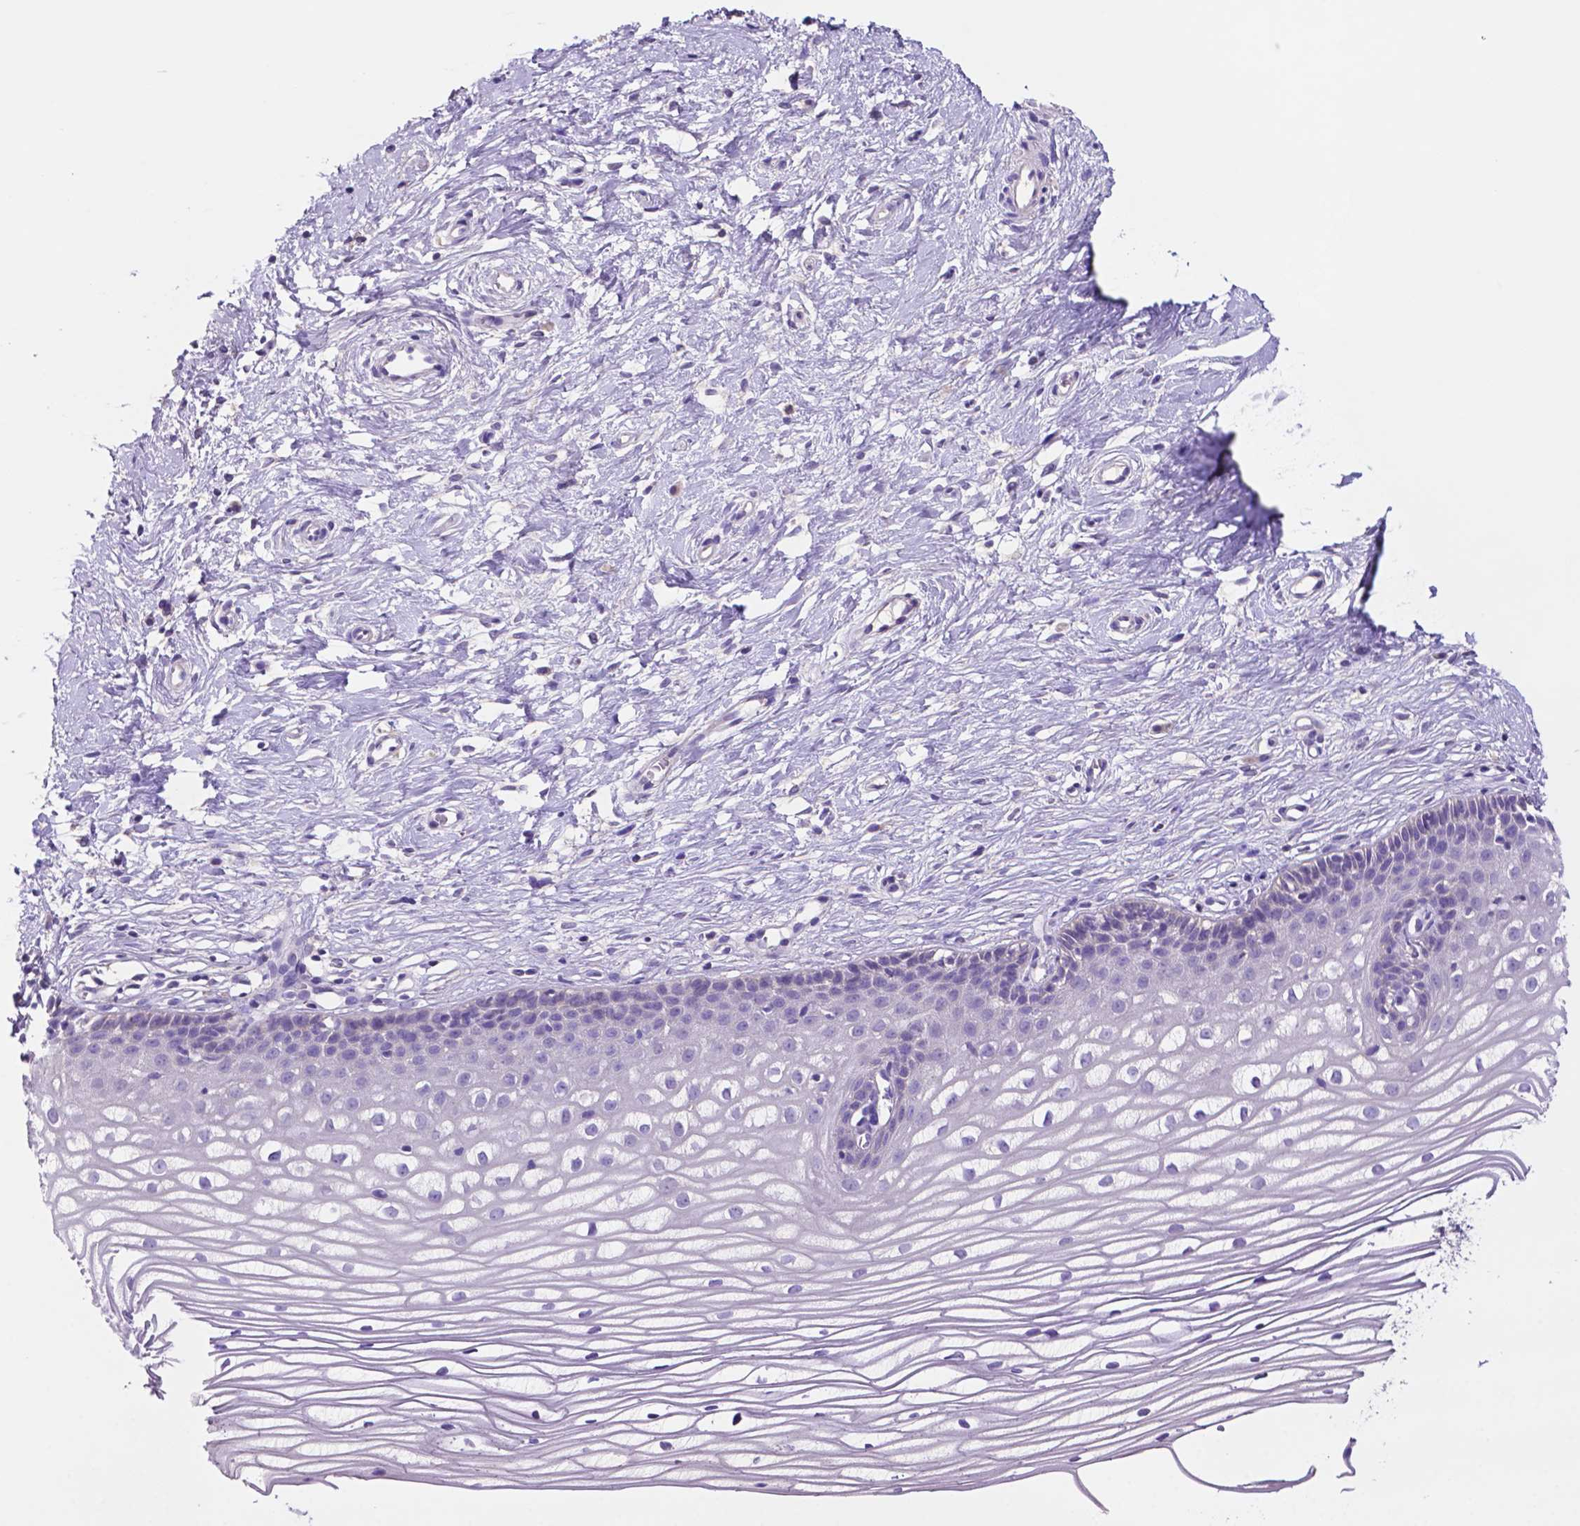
{"staining": {"intensity": "negative", "quantity": "none", "location": "none"}, "tissue": "cervix", "cell_type": "Glandular cells", "image_type": "normal", "snomed": [{"axis": "morphology", "description": "Normal tissue, NOS"}, {"axis": "topography", "description": "Cervix"}], "caption": "Immunohistochemistry photomicrograph of benign human cervix stained for a protein (brown), which reveals no expression in glandular cells. (Stains: DAB immunohistochemistry with hematoxylin counter stain, Microscopy: brightfield microscopy at high magnification).", "gene": "PRPS2", "patient": {"sex": "female", "age": 40}}